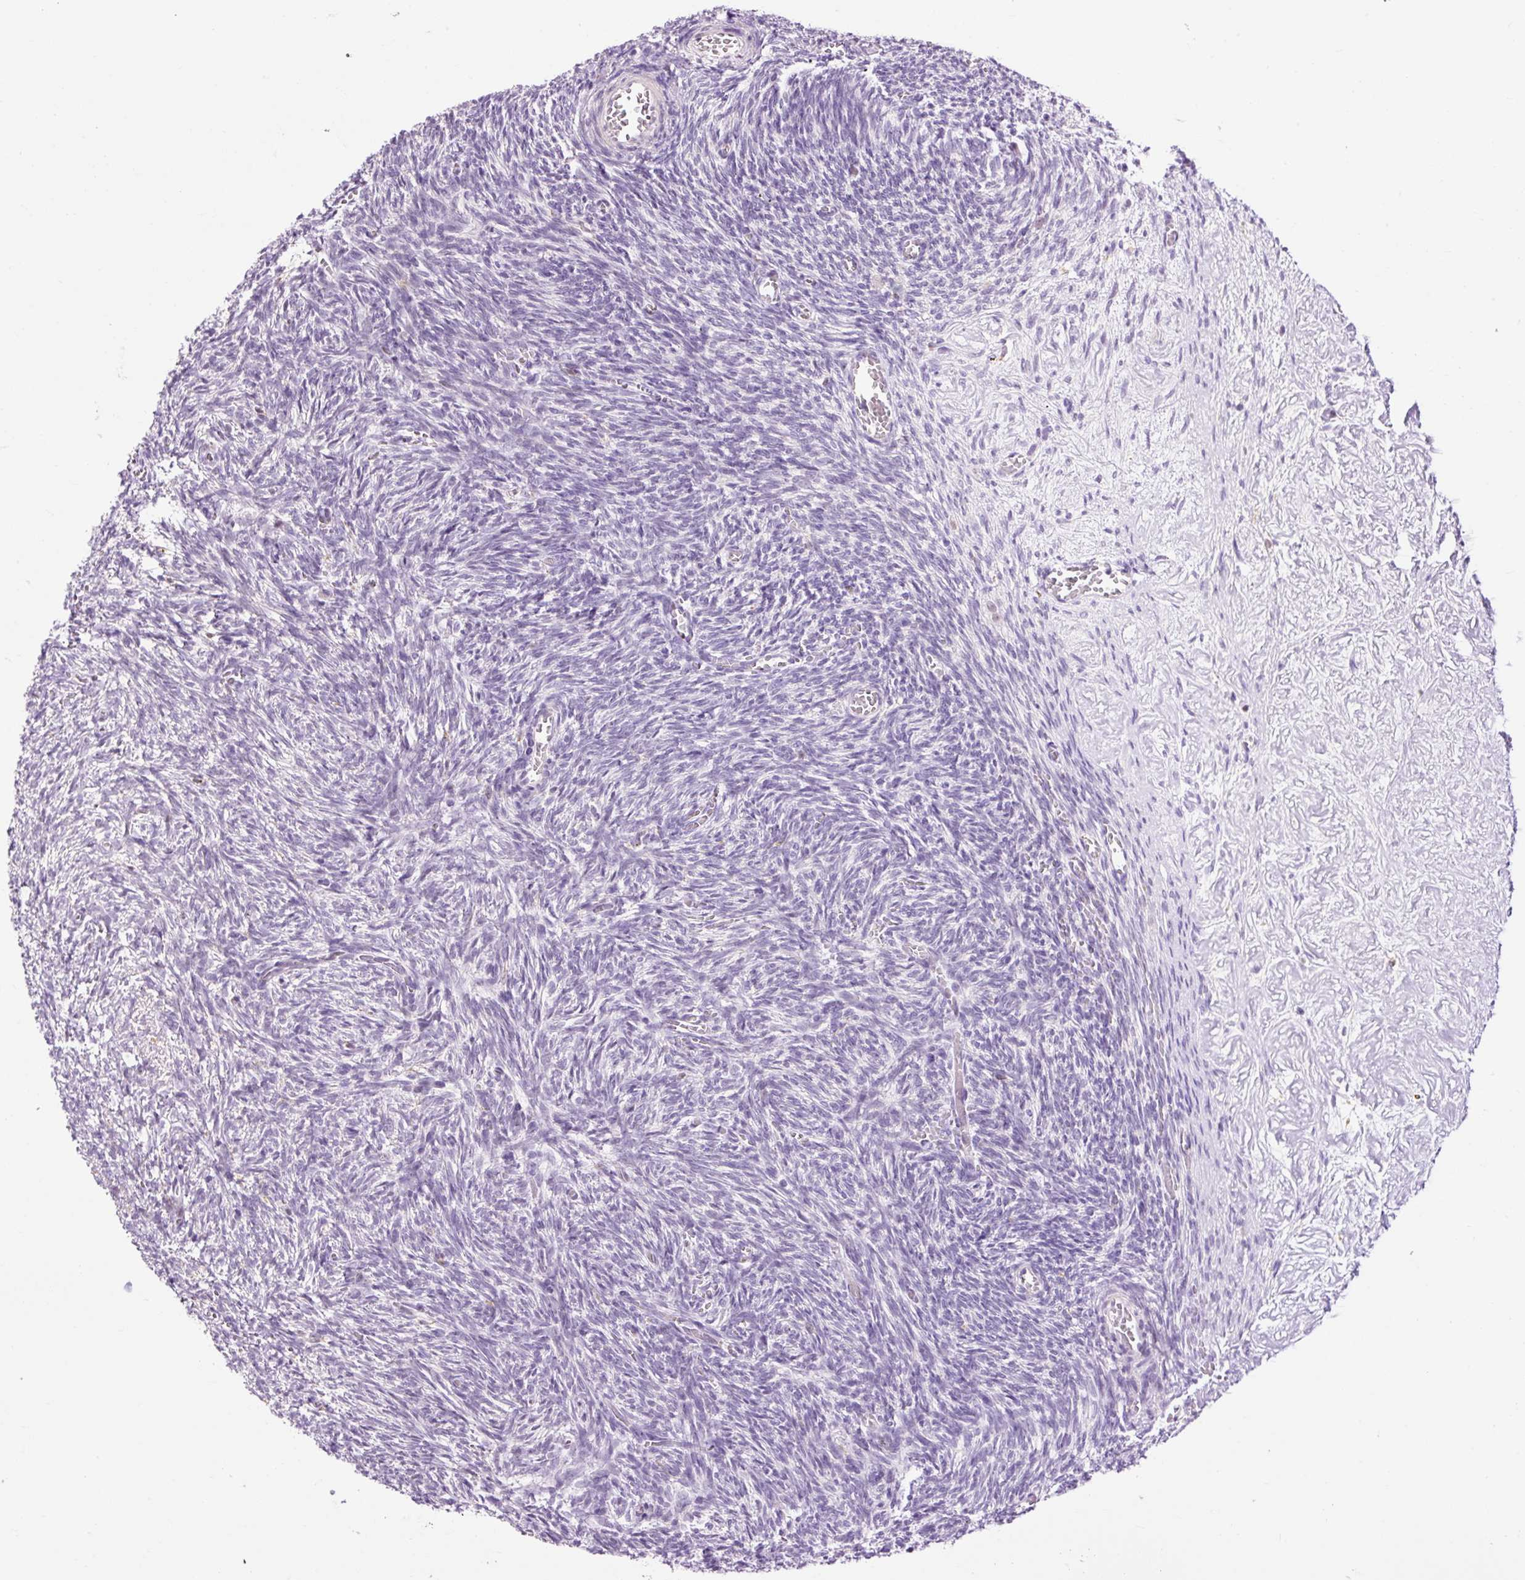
{"staining": {"intensity": "negative", "quantity": "none", "location": "none"}, "tissue": "ovary", "cell_type": "Follicle cells", "image_type": "normal", "snomed": [{"axis": "morphology", "description": "Normal tissue, NOS"}, {"axis": "topography", "description": "Ovary"}], "caption": "An IHC histopathology image of unremarkable ovary is shown. There is no staining in follicle cells of ovary.", "gene": "LY86", "patient": {"sex": "female", "age": 67}}